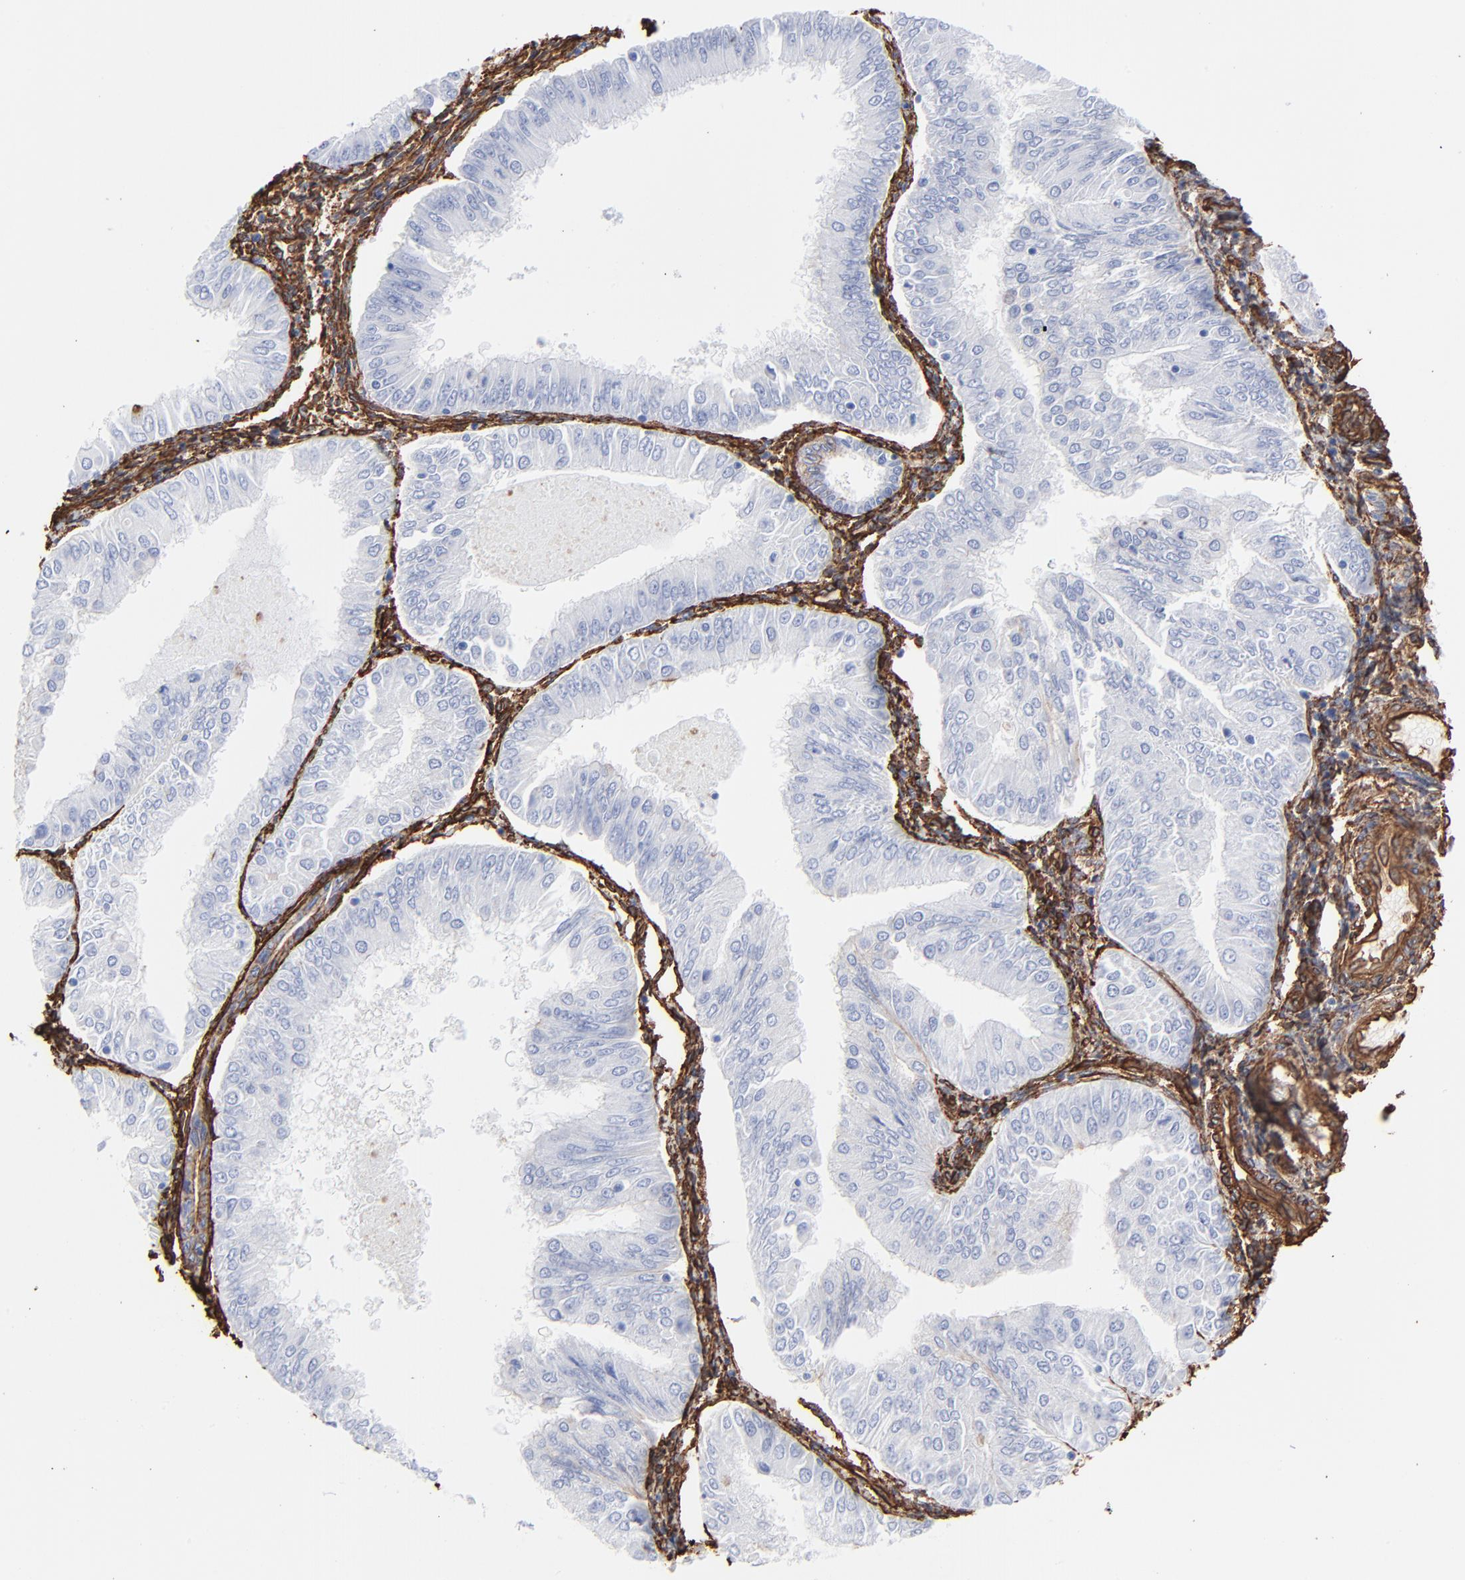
{"staining": {"intensity": "negative", "quantity": "none", "location": "none"}, "tissue": "endometrial cancer", "cell_type": "Tumor cells", "image_type": "cancer", "snomed": [{"axis": "morphology", "description": "Adenocarcinoma, NOS"}, {"axis": "topography", "description": "Endometrium"}], "caption": "Photomicrograph shows no protein expression in tumor cells of endometrial cancer tissue.", "gene": "CAV1", "patient": {"sex": "female", "age": 53}}